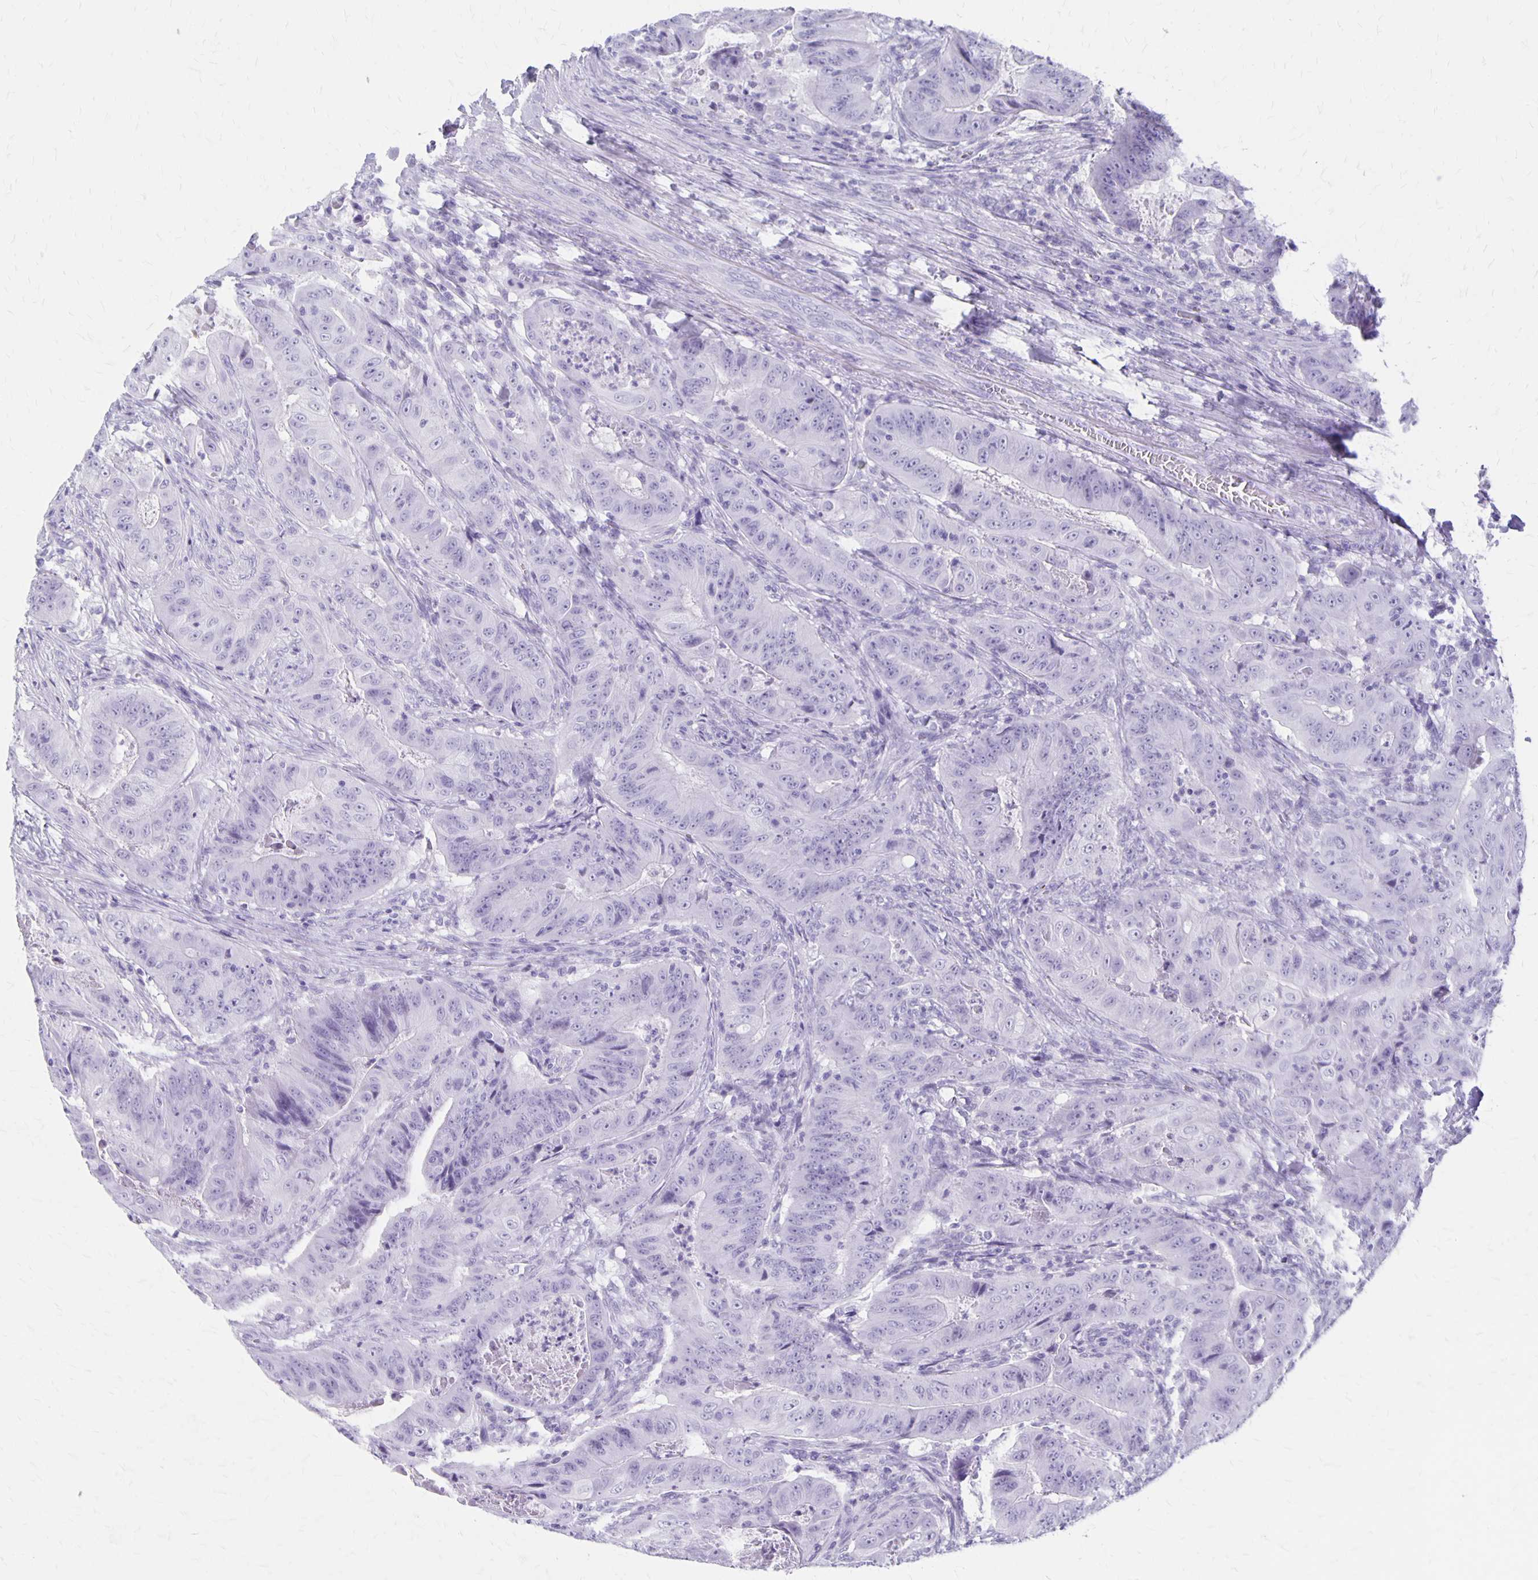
{"staining": {"intensity": "negative", "quantity": "none", "location": "none"}, "tissue": "colorectal cancer", "cell_type": "Tumor cells", "image_type": "cancer", "snomed": [{"axis": "morphology", "description": "Adenocarcinoma, NOS"}, {"axis": "topography", "description": "Colon"}], "caption": "High power microscopy photomicrograph of an immunohistochemistry (IHC) image of colorectal adenocarcinoma, revealing no significant staining in tumor cells.", "gene": "MAGEC2", "patient": {"sex": "male", "age": 33}}